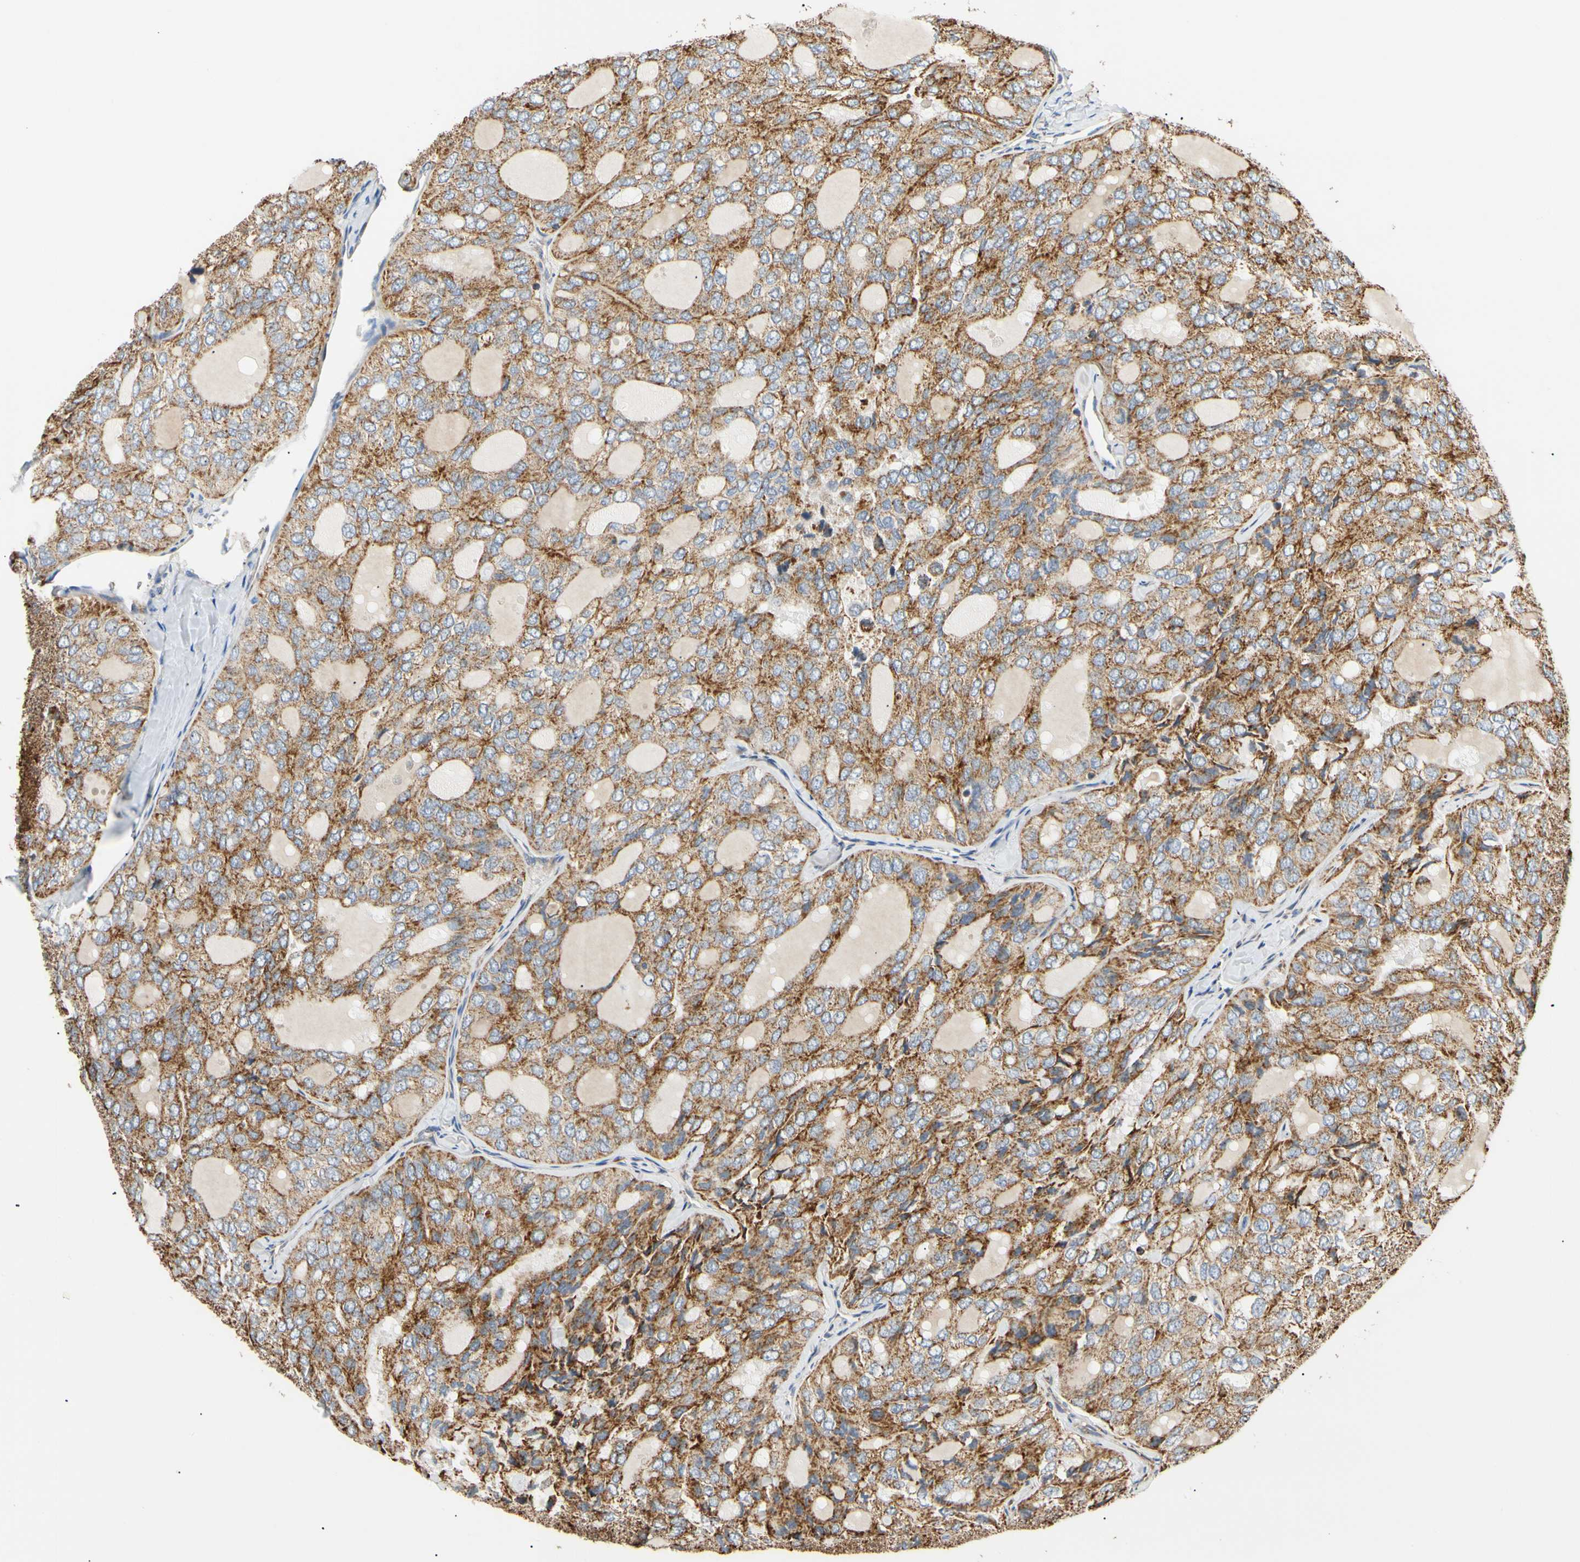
{"staining": {"intensity": "moderate", "quantity": ">75%", "location": "cytoplasmic/membranous"}, "tissue": "thyroid cancer", "cell_type": "Tumor cells", "image_type": "cancer", "snomed": [{"axis": "morphology", "description": "Follicular adenoma carcinoma, NOS"}, {"axis": "topography", "description": "Thyroid gland"}], "caption": "The photomicrograph exhibits staining of thyroid follicular adenoma carcinoma, revealing moderate cytoplasmic/membranous protein staining (brown color) within tumor cells. (Stains: DAB in brown, nuclei in blue, Microscopy: brightfield microscopy at high magnification).", "gene": "PLGRKT", "patient": {"sex": "male", "age": 75}}